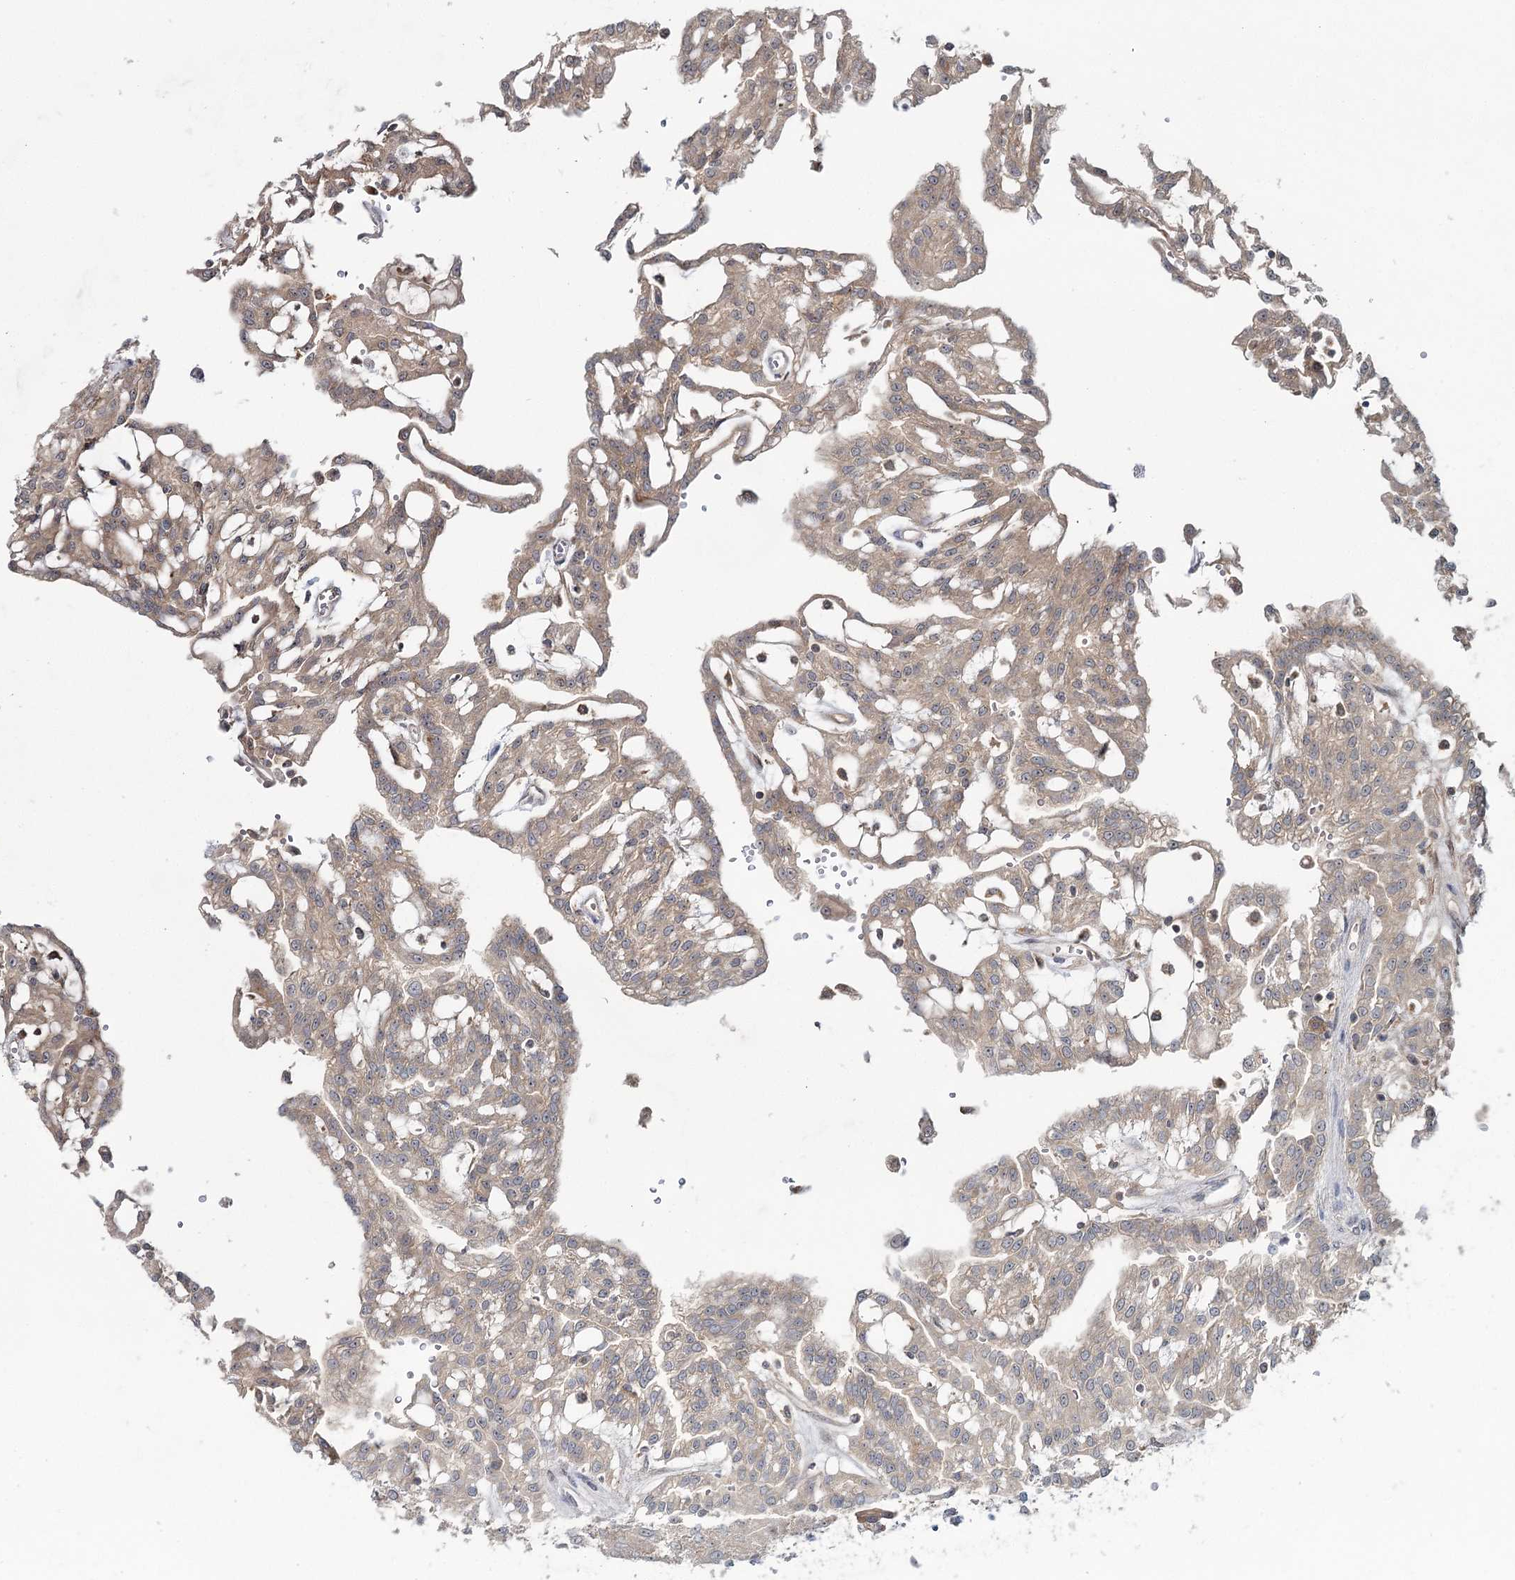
{"staining": {"intensity": "weak", "quantity": "25%-75%", "location": "cytoplasmic/membranous"}, "tissue": "renal cancer", "cell_type": "Tumor cells", "image_type": "cancer", "snomed": [{"axis": "morphology", "description": "Adenocarcinoma, NOS"}, {"axis": "topography", "description": "Kidney"}], "caption": "Human renal cancer (adenocarcinoma) stained with a brown dye demonstrates weak cytoplasmic/membranous positive staining in approximately 25%-75% of tumor cells.", "gene": "WDR44", "patient": {"sex": "male", "age": 63}}